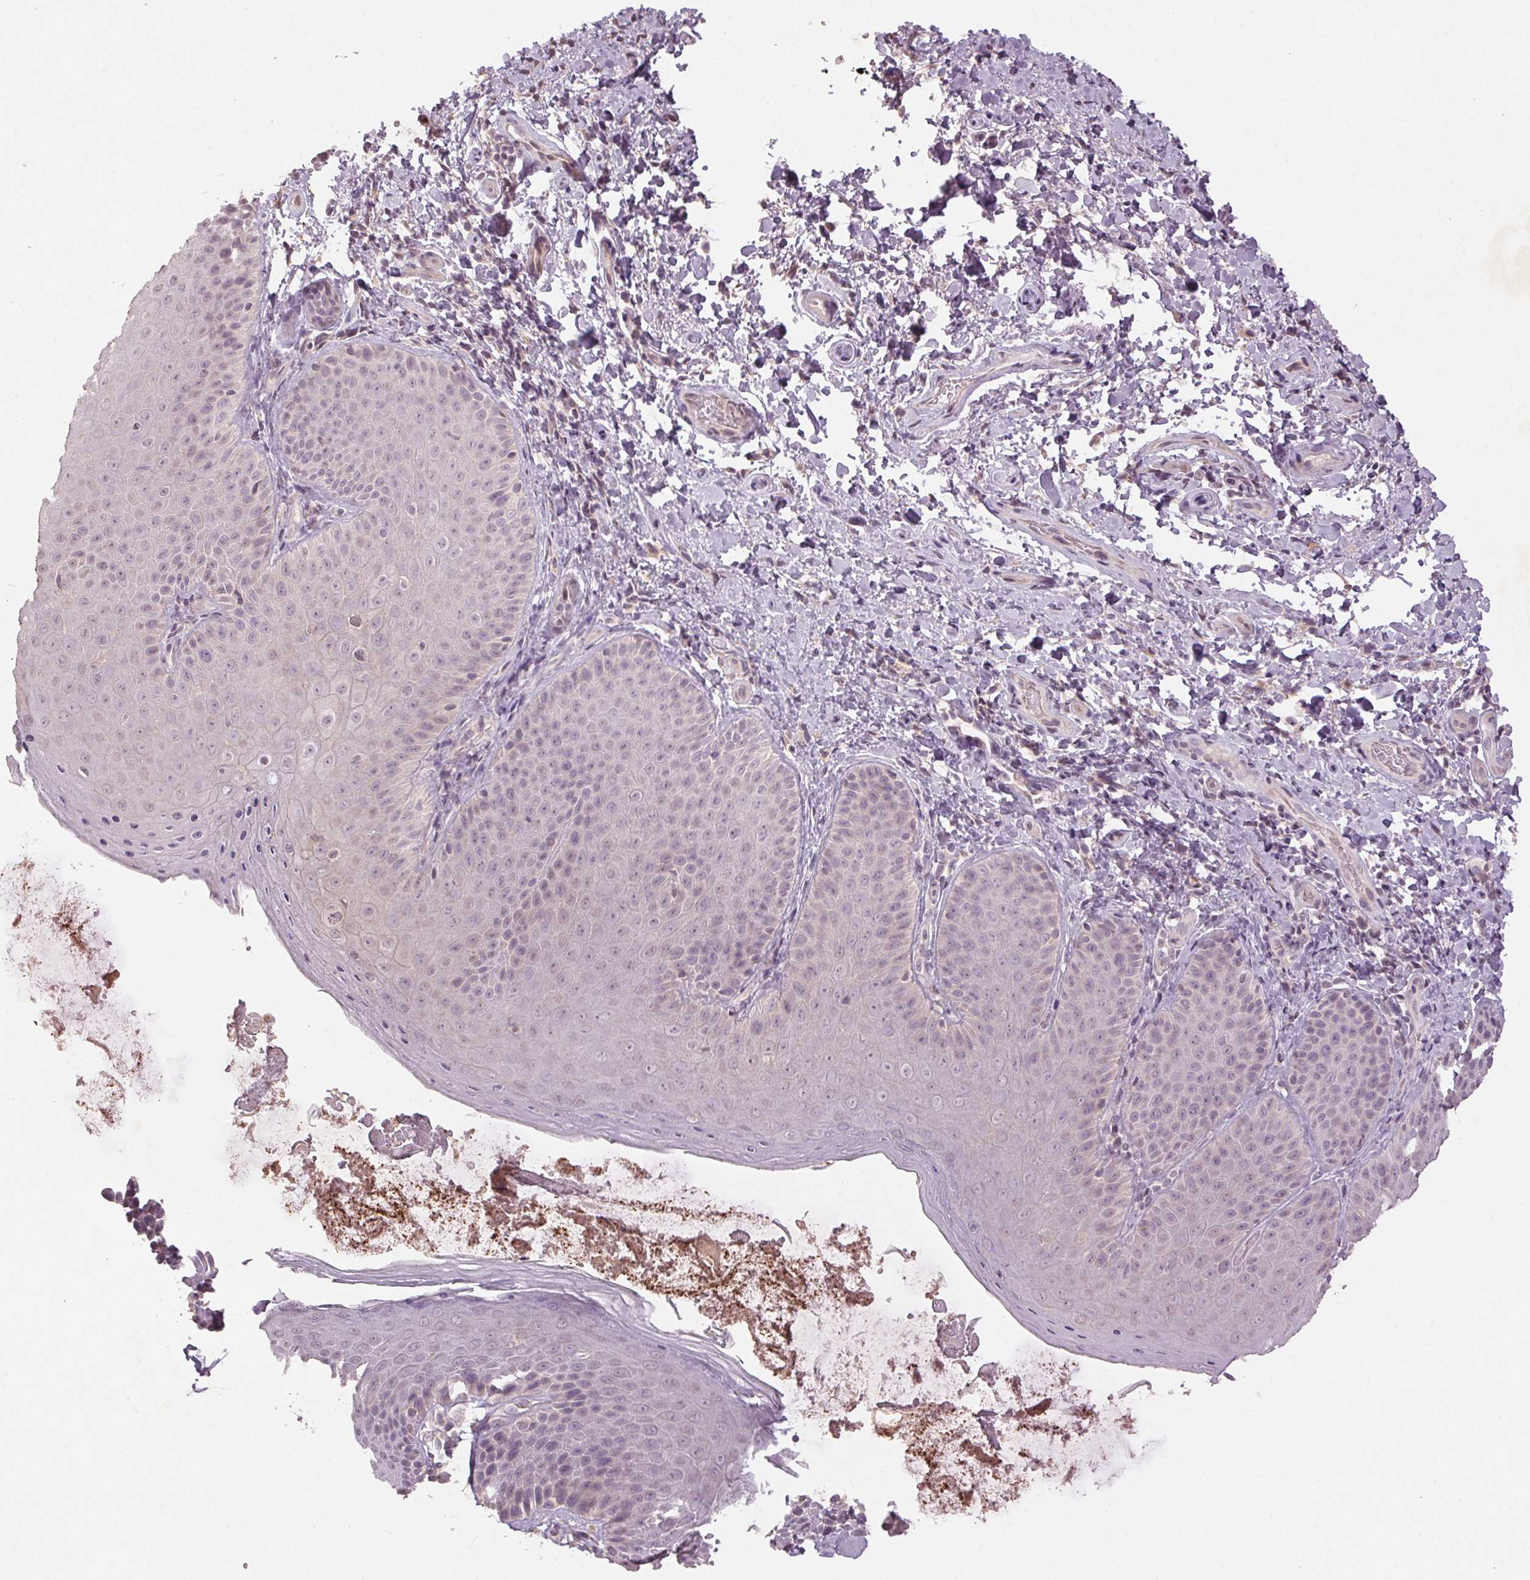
{"staining": {"intensity": "negative", "quantity": "none", "location": "none"}, "tissue": "skin", "cell_type": "Epidermal cells", "image_type": "normal", "snomed": [{"axis": "morphology", "description": "Normal tissue, NOS"}, {"axis": "topography", "description": "Anal"}, {"axis": "topography", "description": "Peripheral nerve tissue"}], "caption": "There is no significant positivity in epidermal cells of skin.", "gene": "ENSG00000255641", "patient": {"sex": "male", "age": 51}}